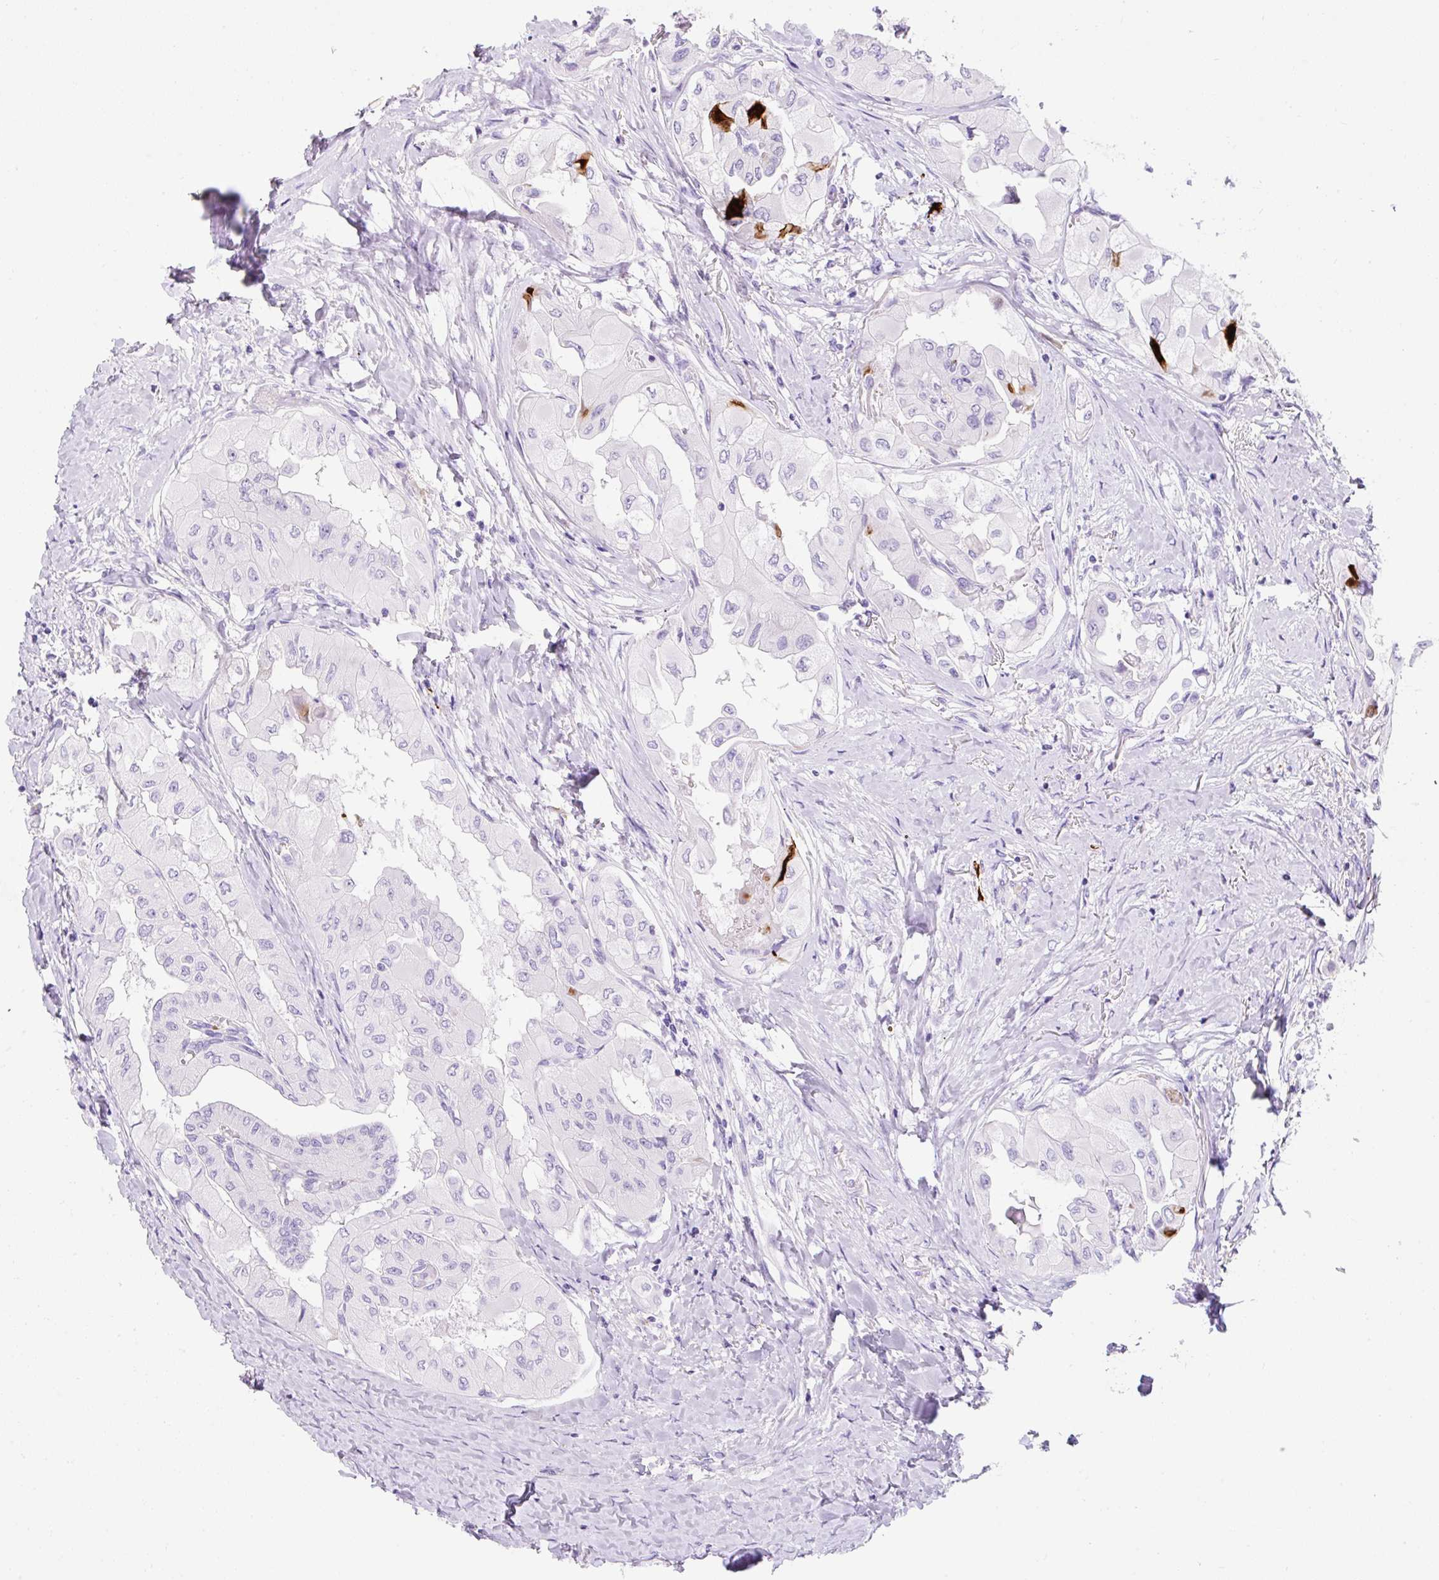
{"staining": {"intensity": "negative", "quantity": "none", "location": "none"}, "tissue": "thyroid cancer", "cell_type": "Tumor cells", "image_type": "cancer", "snomed": [{"axis": "morphology", "description": "Normal tissue, NOS"}, {"axis": "morphology", "description": "Papillary adenocarcinoma, NOS"}, {"axis": "topography", "description": "Thyroid gland"}], "caption": "There is no significant expression in tumor cells of thyroid cancer.", "gene": "APOC4-APOC2", "patient": {"sex": "female", "age": 59}}